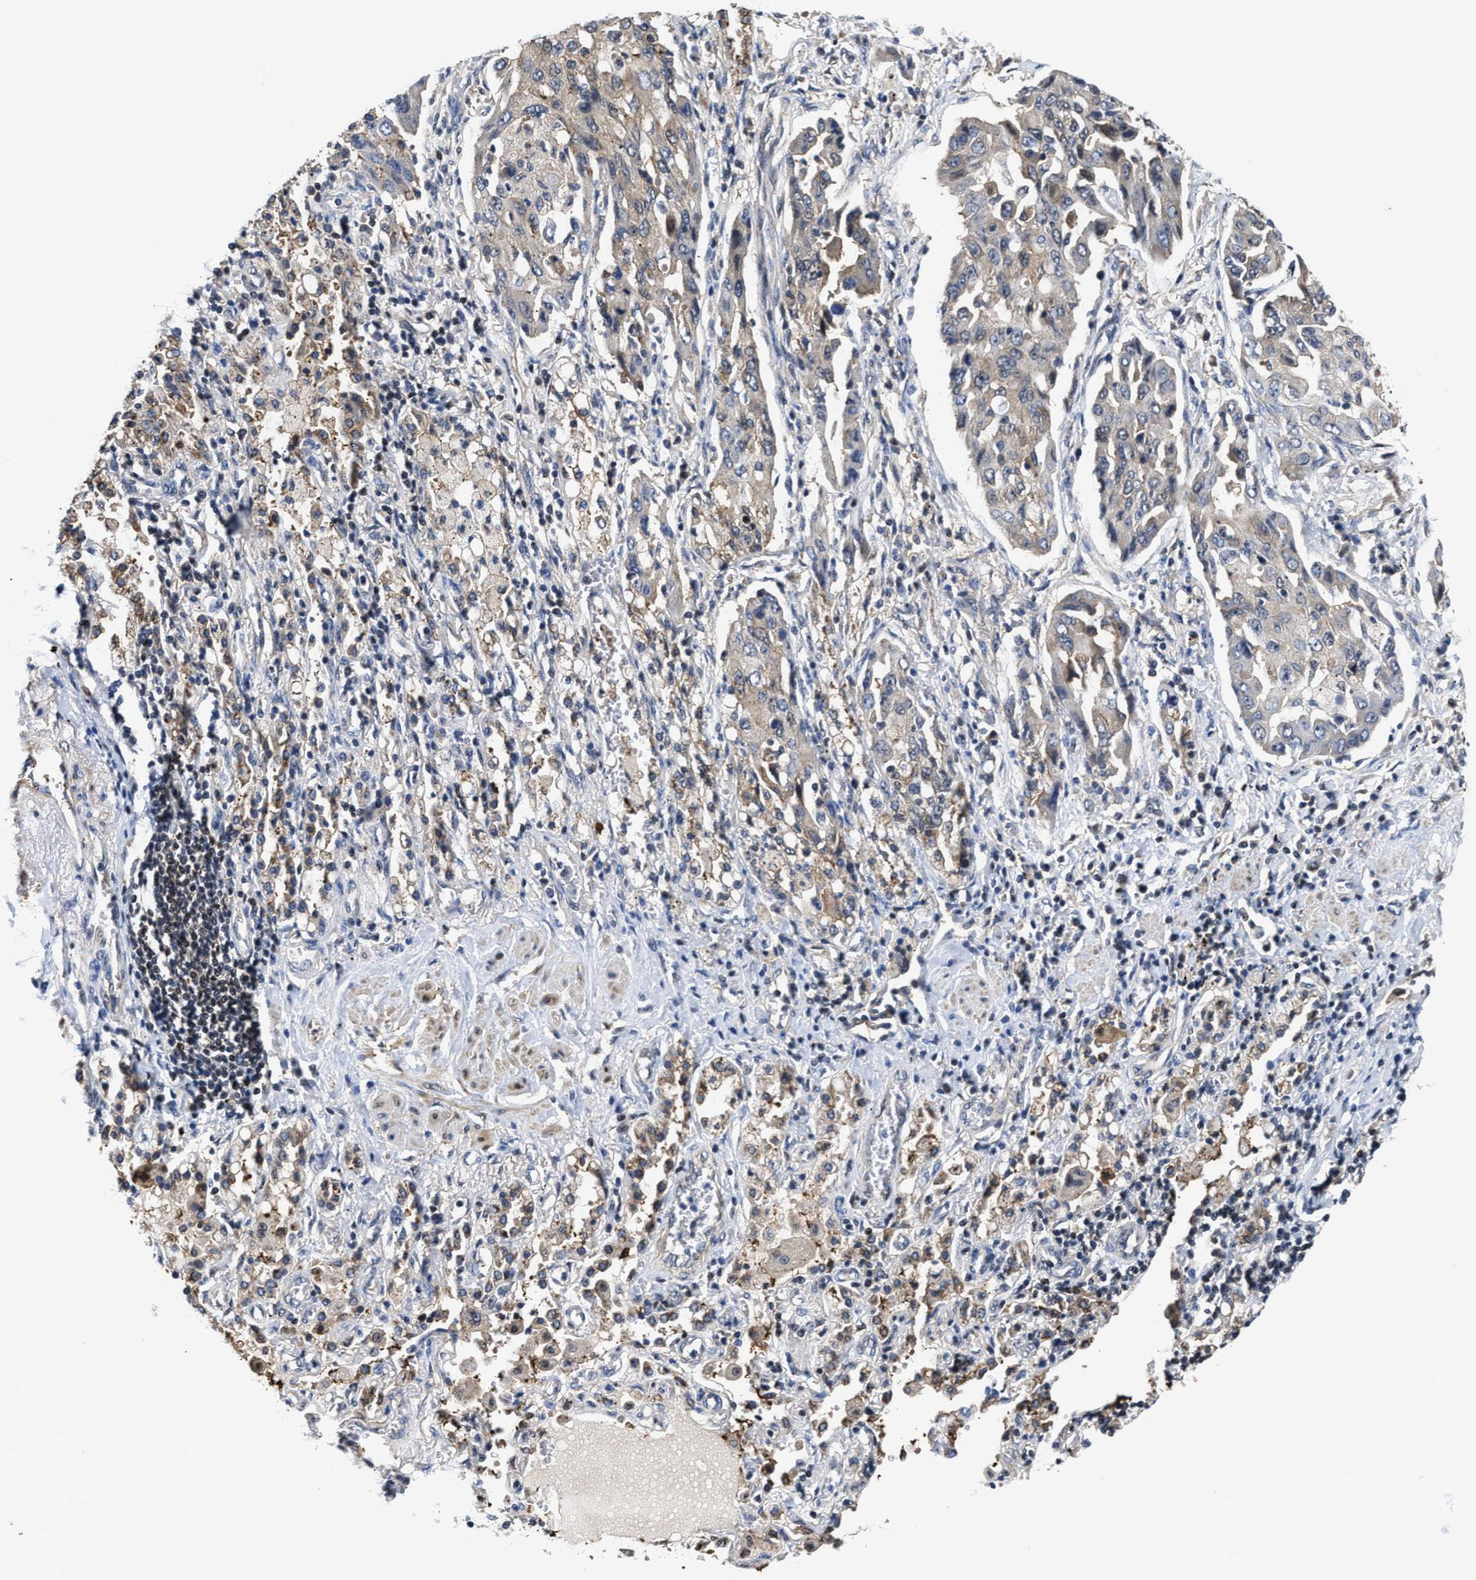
{"staining": {"intensity": "weak", "quantity": ">75%", "location": "cytoplasmic/membranous"}, "tissue": "lung cancer", "cell_type": "Tumor cells", "image_type": "cancer", "snomed": [{"axis": "morphology", "description": "Adenocarcinoma, NOS"}, {"axis": "topography", "description": "Lung"}], "caption": "Weak cytoplasmic/membranous positivity is appreciated in approximately >75% of tumor cells in lung cancer.", "gene": "KIF12", "patient": {"sex": "female", "age": 65}}